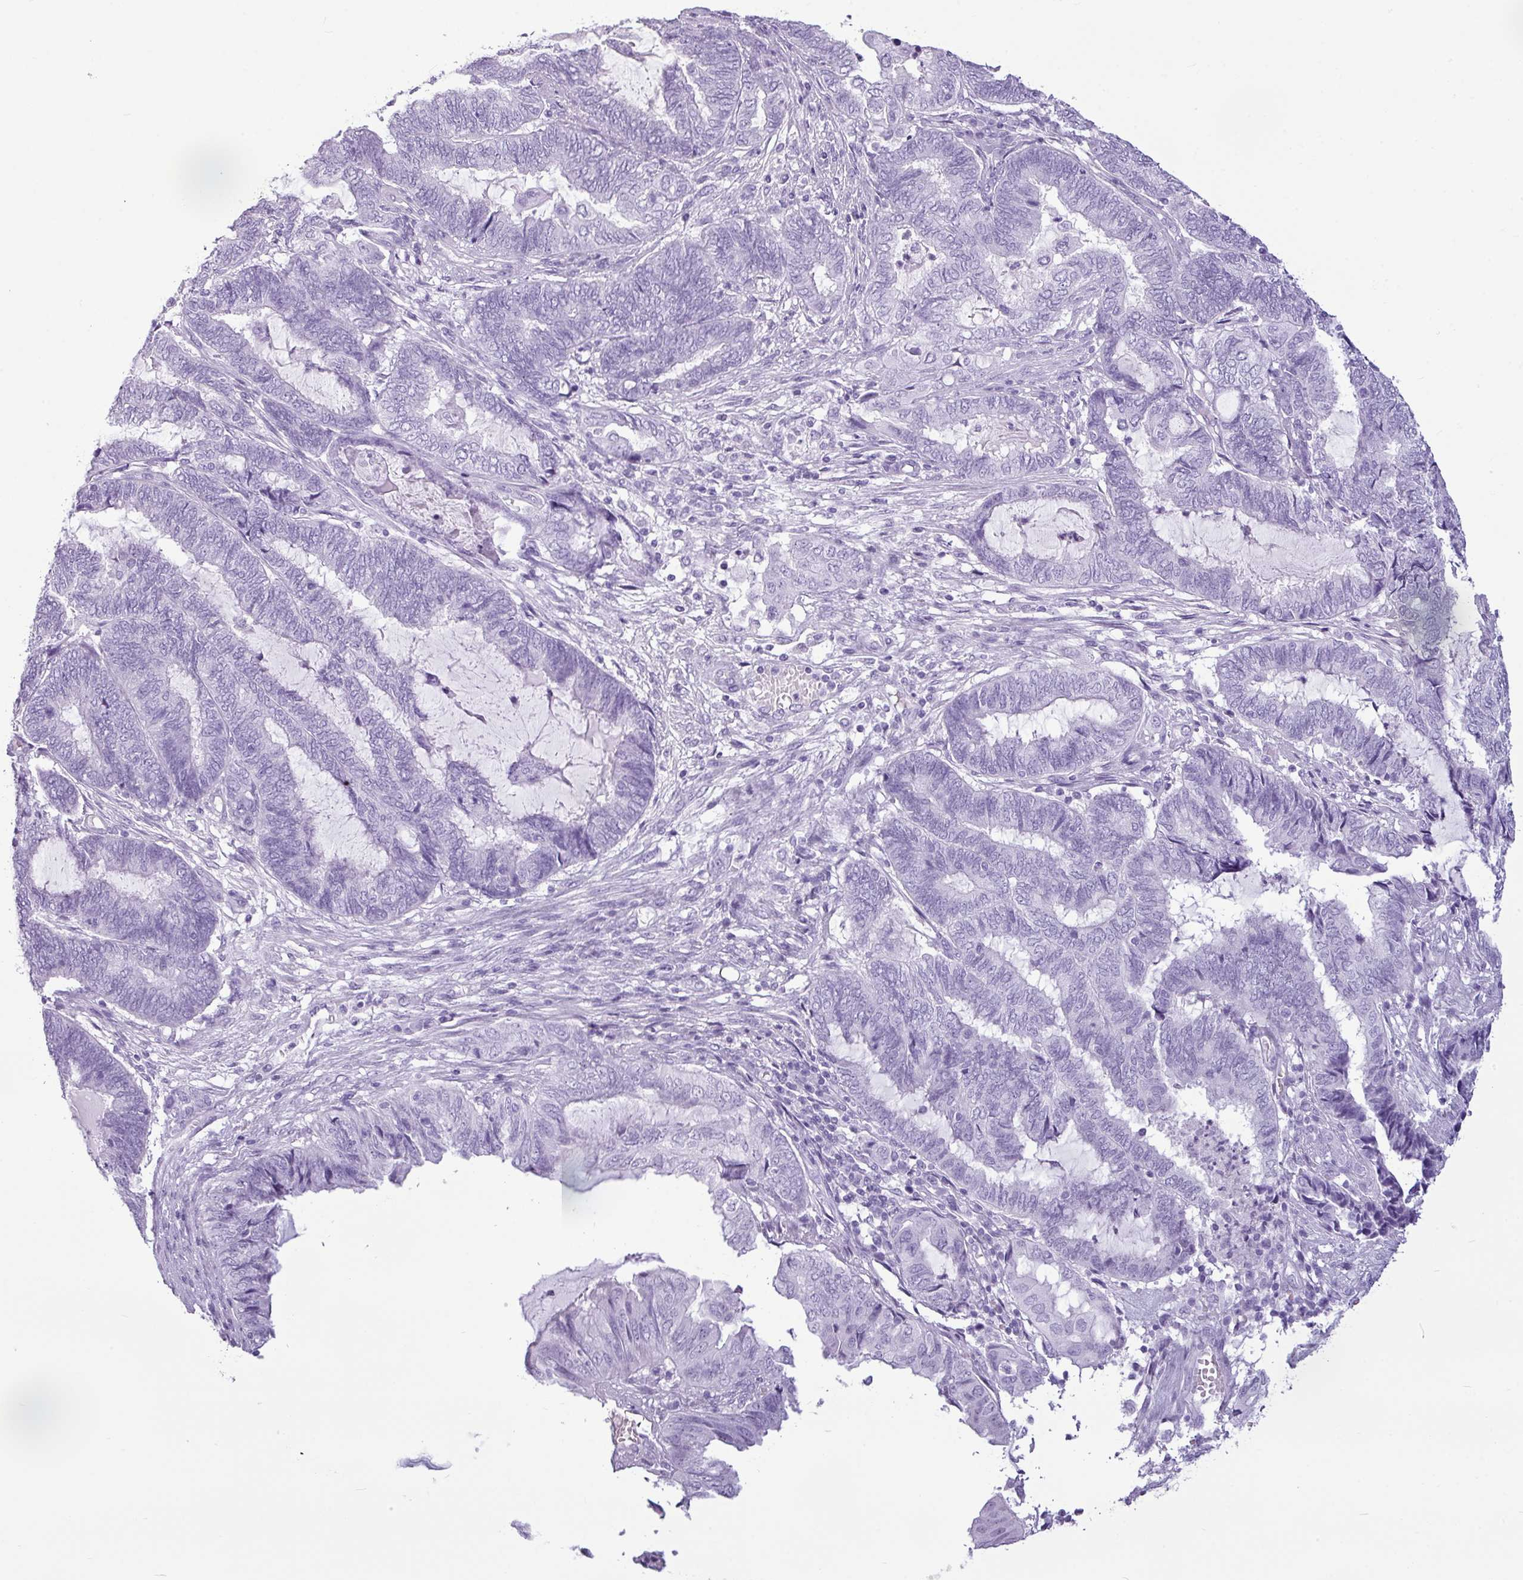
{"staining": {"intensity": "negative", "quantity": "none", "location": "none"}, "tissue": "endometrial cancer", "cell_type": "Tumor cells", "image_type": "cancer", "snomed": [{"axis": "morphology", "description": "Adenocarcinoma, NOS"}, {"axis": "topography", "description": "Uterus"}, {"axis": "topography", "description": "Endometrium"}], "caption": "Endometrial cancer (adenocarcinoma) was stained to show a protein in brown. There is no significant expression in tumor cells.", "gene": "AMY1B", "patient": {"sex": "female", "age": 70}}